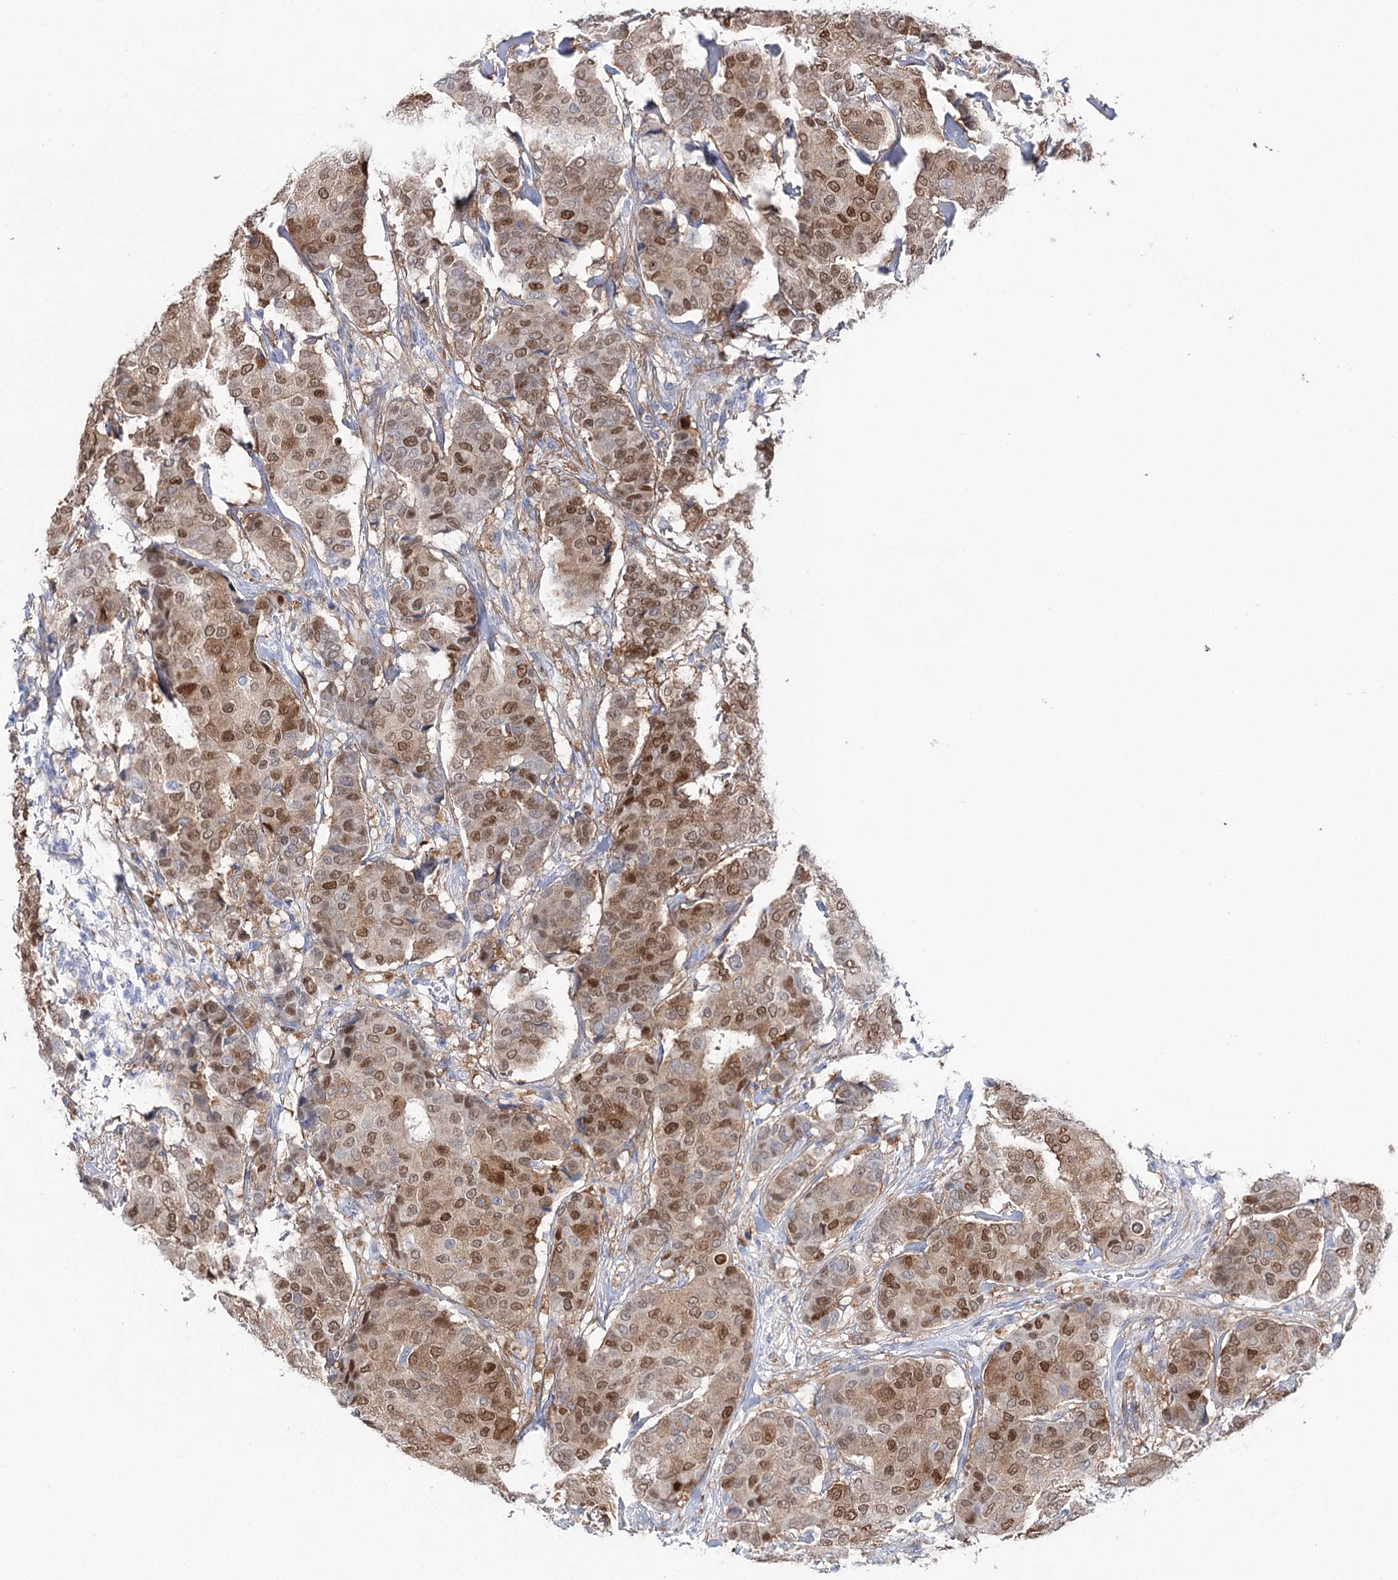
{"staining": {"intensity": "moderate", "quantity": ">75%", "location": "nuclear"}, "tissue": "breast cancer", "cell_type": "Tumor cells", "image_type": "cancer", "snomed": [{"axis": "morphology", "description": "Duct carcinoma"}, {"axis": "topography", "description": "Breast"}], "caption": "Human breast intraductal carcinoma stained for a protein (brown) demonstrates moderate nuclear positive positivity in approximately >75% of tumor cells.", "gene": "UGDH", "patient": {"sex": "female", "age": 75}}